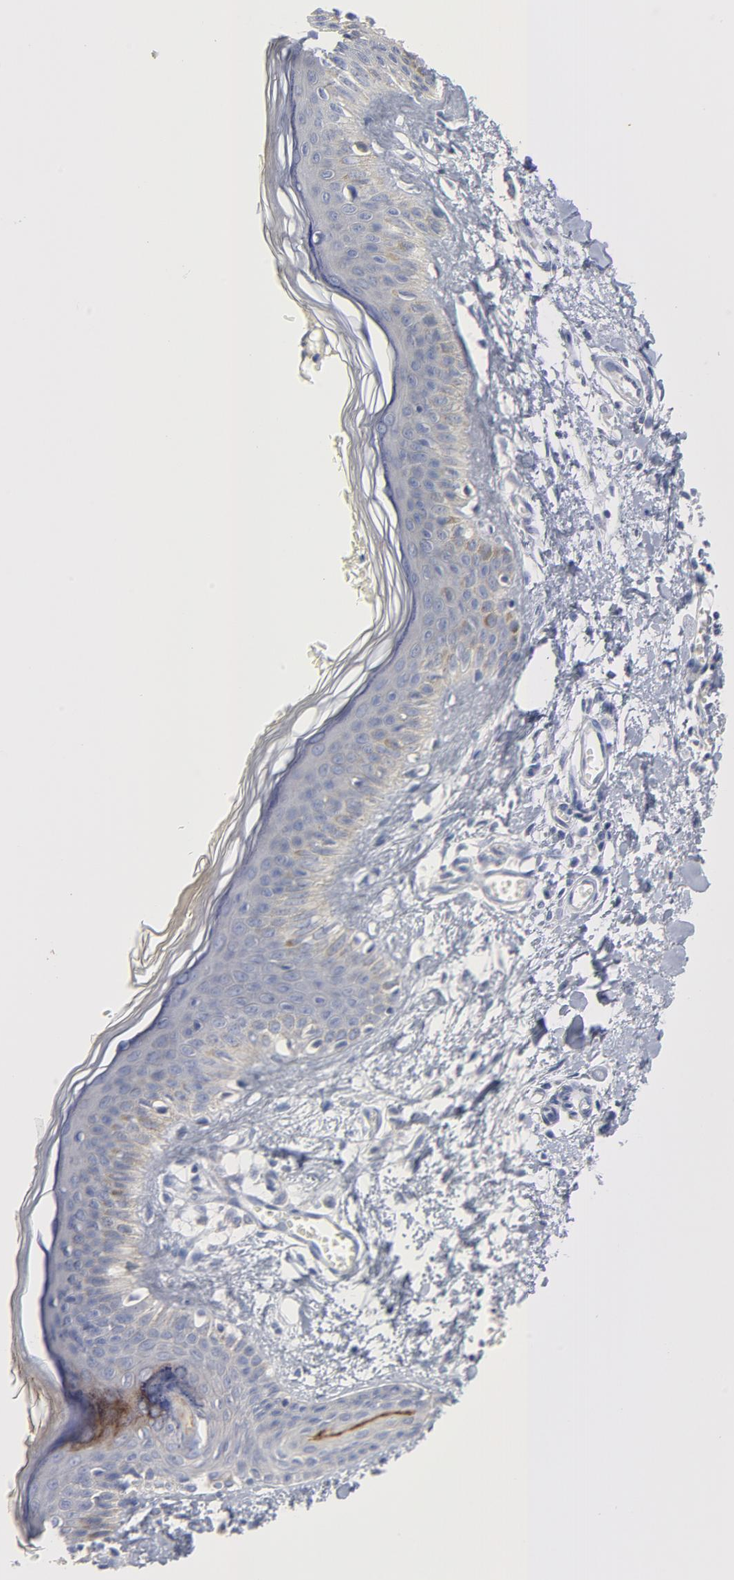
{"staining": {"intensity": "negative", "quantity": "none", "location": "none"}, "tissue": "skin", "cell_type": "Fibroblasts", "image_type": "normal", "snomed": [{"axis": "morphology", "description": "Normal tissue, NOS"}, {"axis": "morphology", "description": "Sarcoma, NOS"}, {"axis": "topography", "description": "Skin"}, {"axis": "topography", "description": "Soft tissue"}], "caption": "Immunohistochemistry (IHC) of unremarkable skin shows no positivity in fibroblasts. (Immunohistochemistry (IHC), brightfield microscopy, high magnification).", "gene": "CPE", "patient": {"sex": "female", "age": 51}}